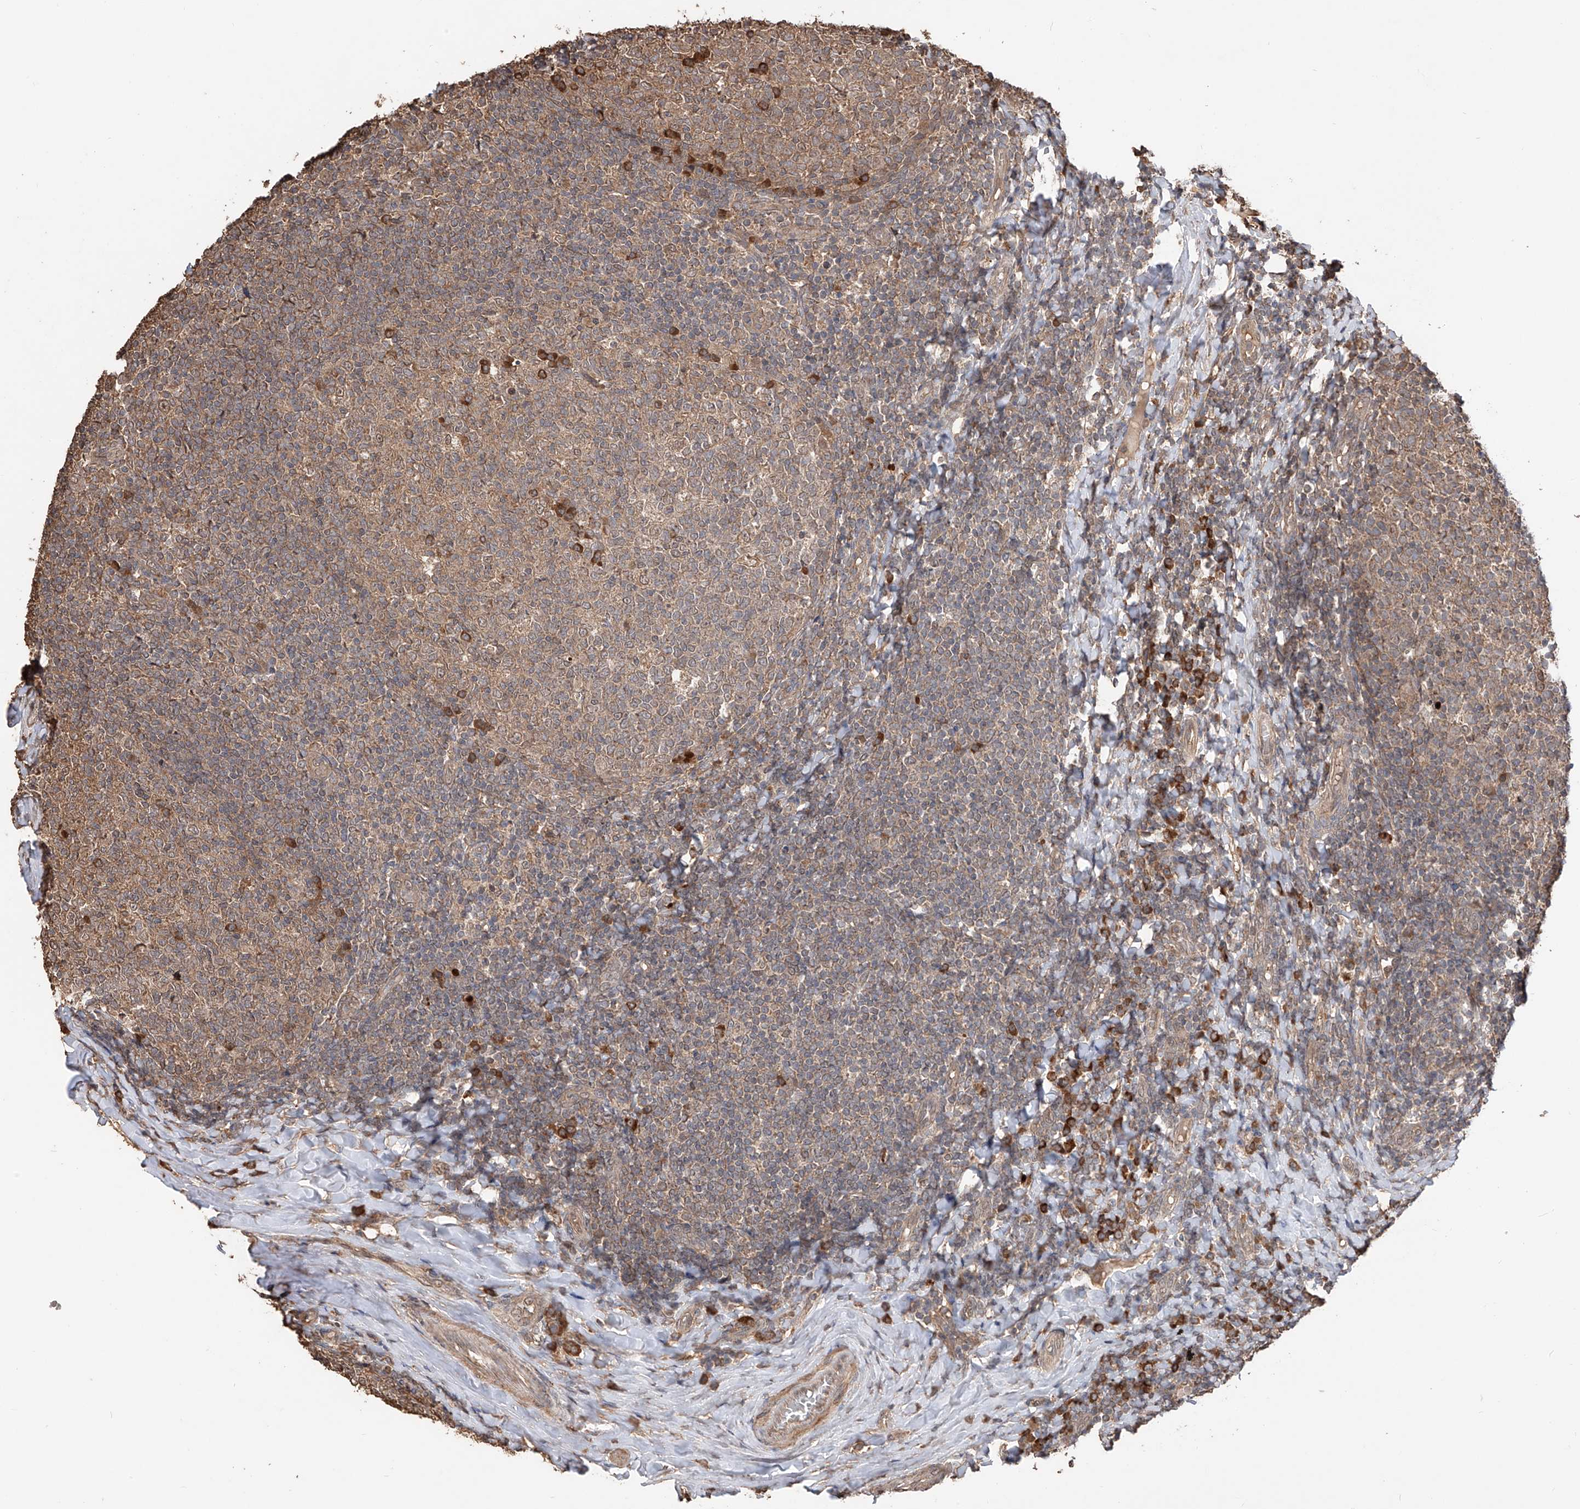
{"staining": {"intensity": "strong", "quantity": "<25%", "location": "cytoplasmic/membranous"}, "tissue": "tonsil", "cell_type": "Germinal center cells", "image_type": "normal", "snomed": [{"axis": "morphology", "description": "Normal tissue, NOS"}, {"axis": "topography", "description": "Tonsil"}], "caption": "Protein staining of unremarkable tonsil displays strong cytoplasmic/membranous positivity in about <25% of germinal center cells. (DAB IHC with brightfield microscopy, high magnification).", "gene": "FAM135A", "patient": {"sex": "female", "age": 19}}